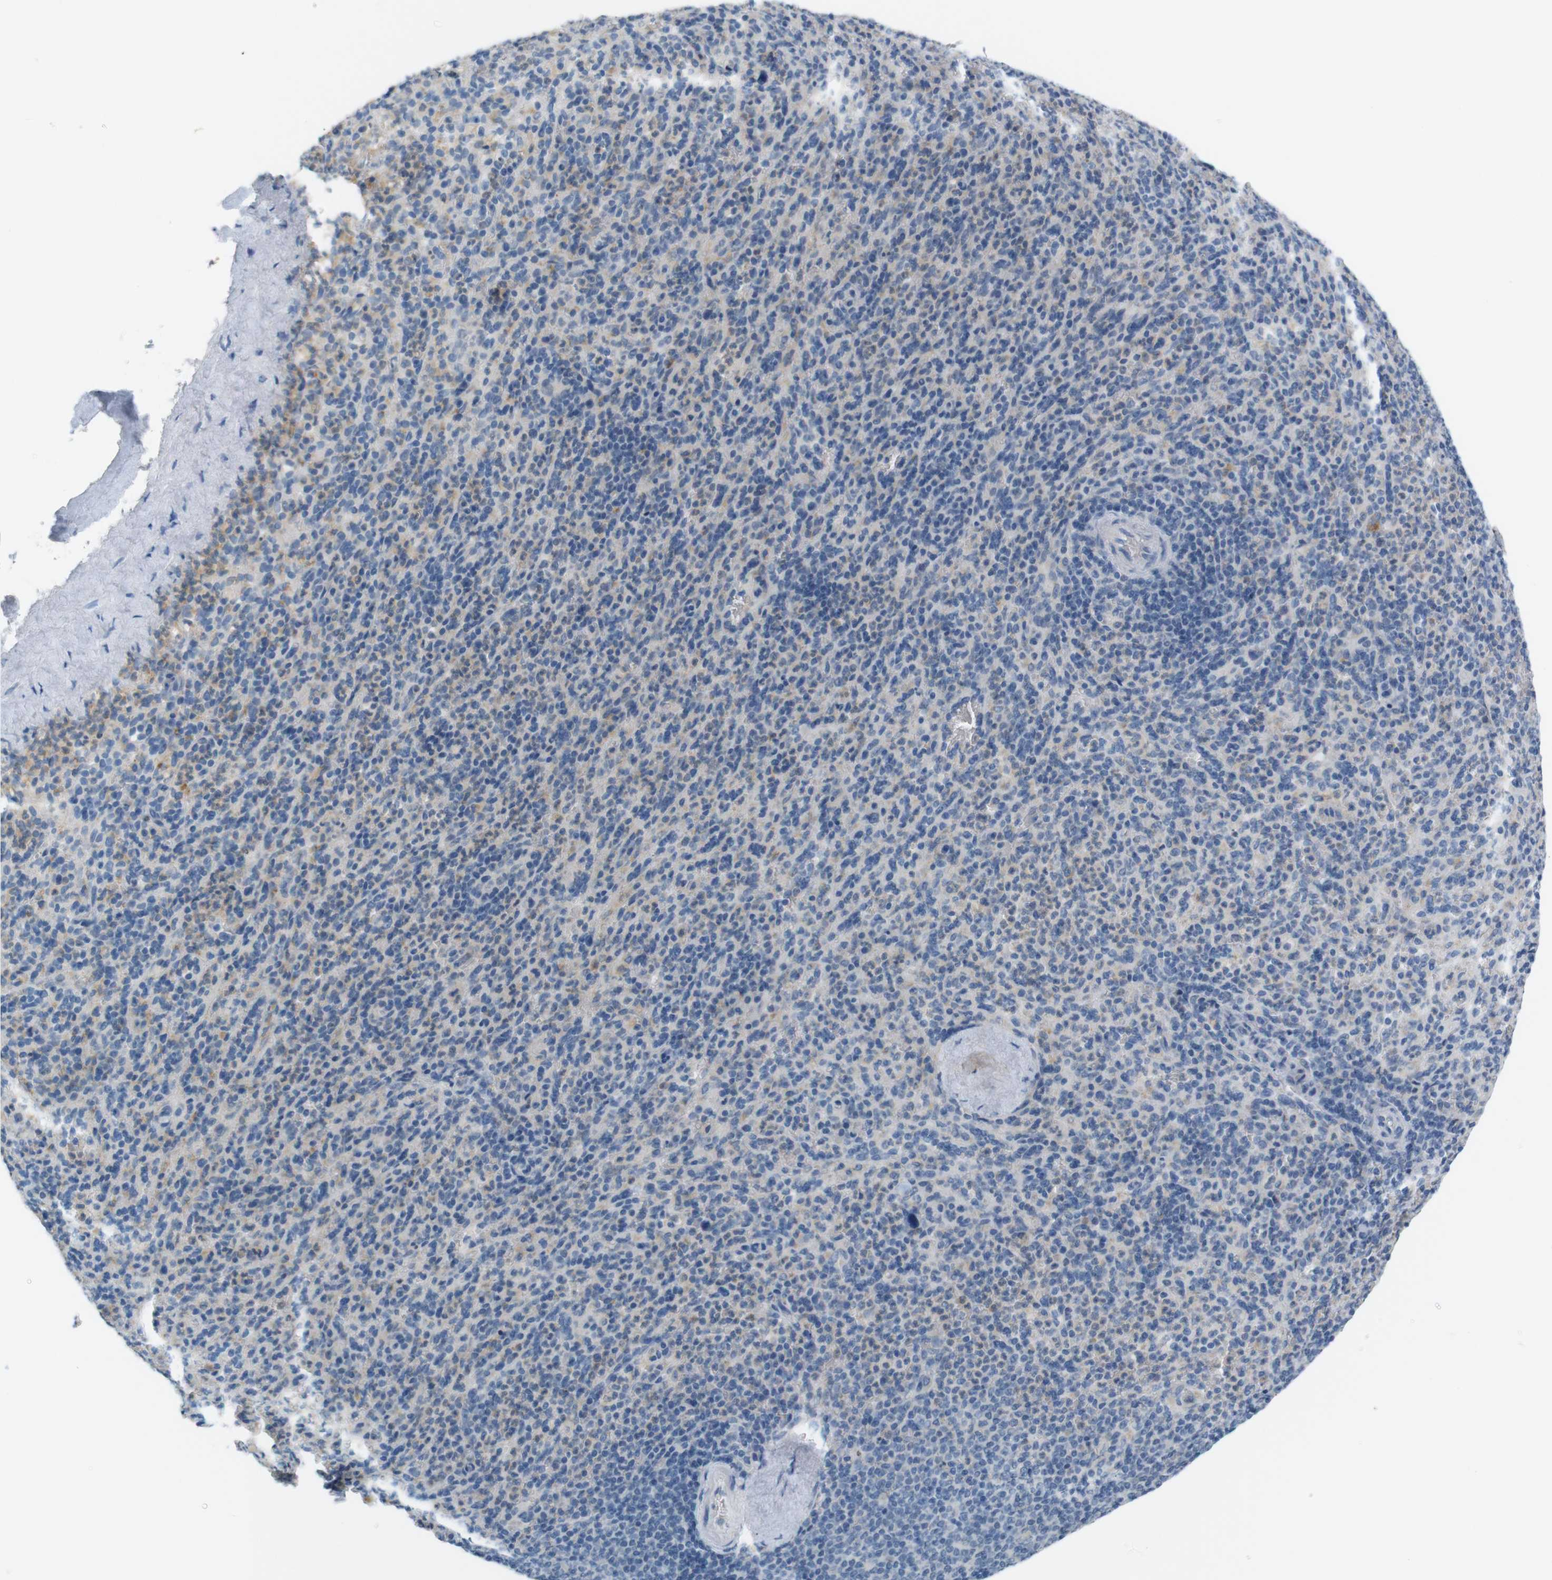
{"staining": {"intensity": "negative", "quantity": "none", "location": "none"}, "tissue": "spleen", "cell_type": "Cells in red pulp", "image_type": "normal", "snomed": [{"axis": "morphology", "description": "Normal tissue, NOS"}, {"axis": "topography", "description": "Spleen"}], "caption": "This is an IHC image of benign spleen. There is no staining in cells in red pulp.", "gene": "LRRK2", "patient": {"sex": "male", "age": 36}}